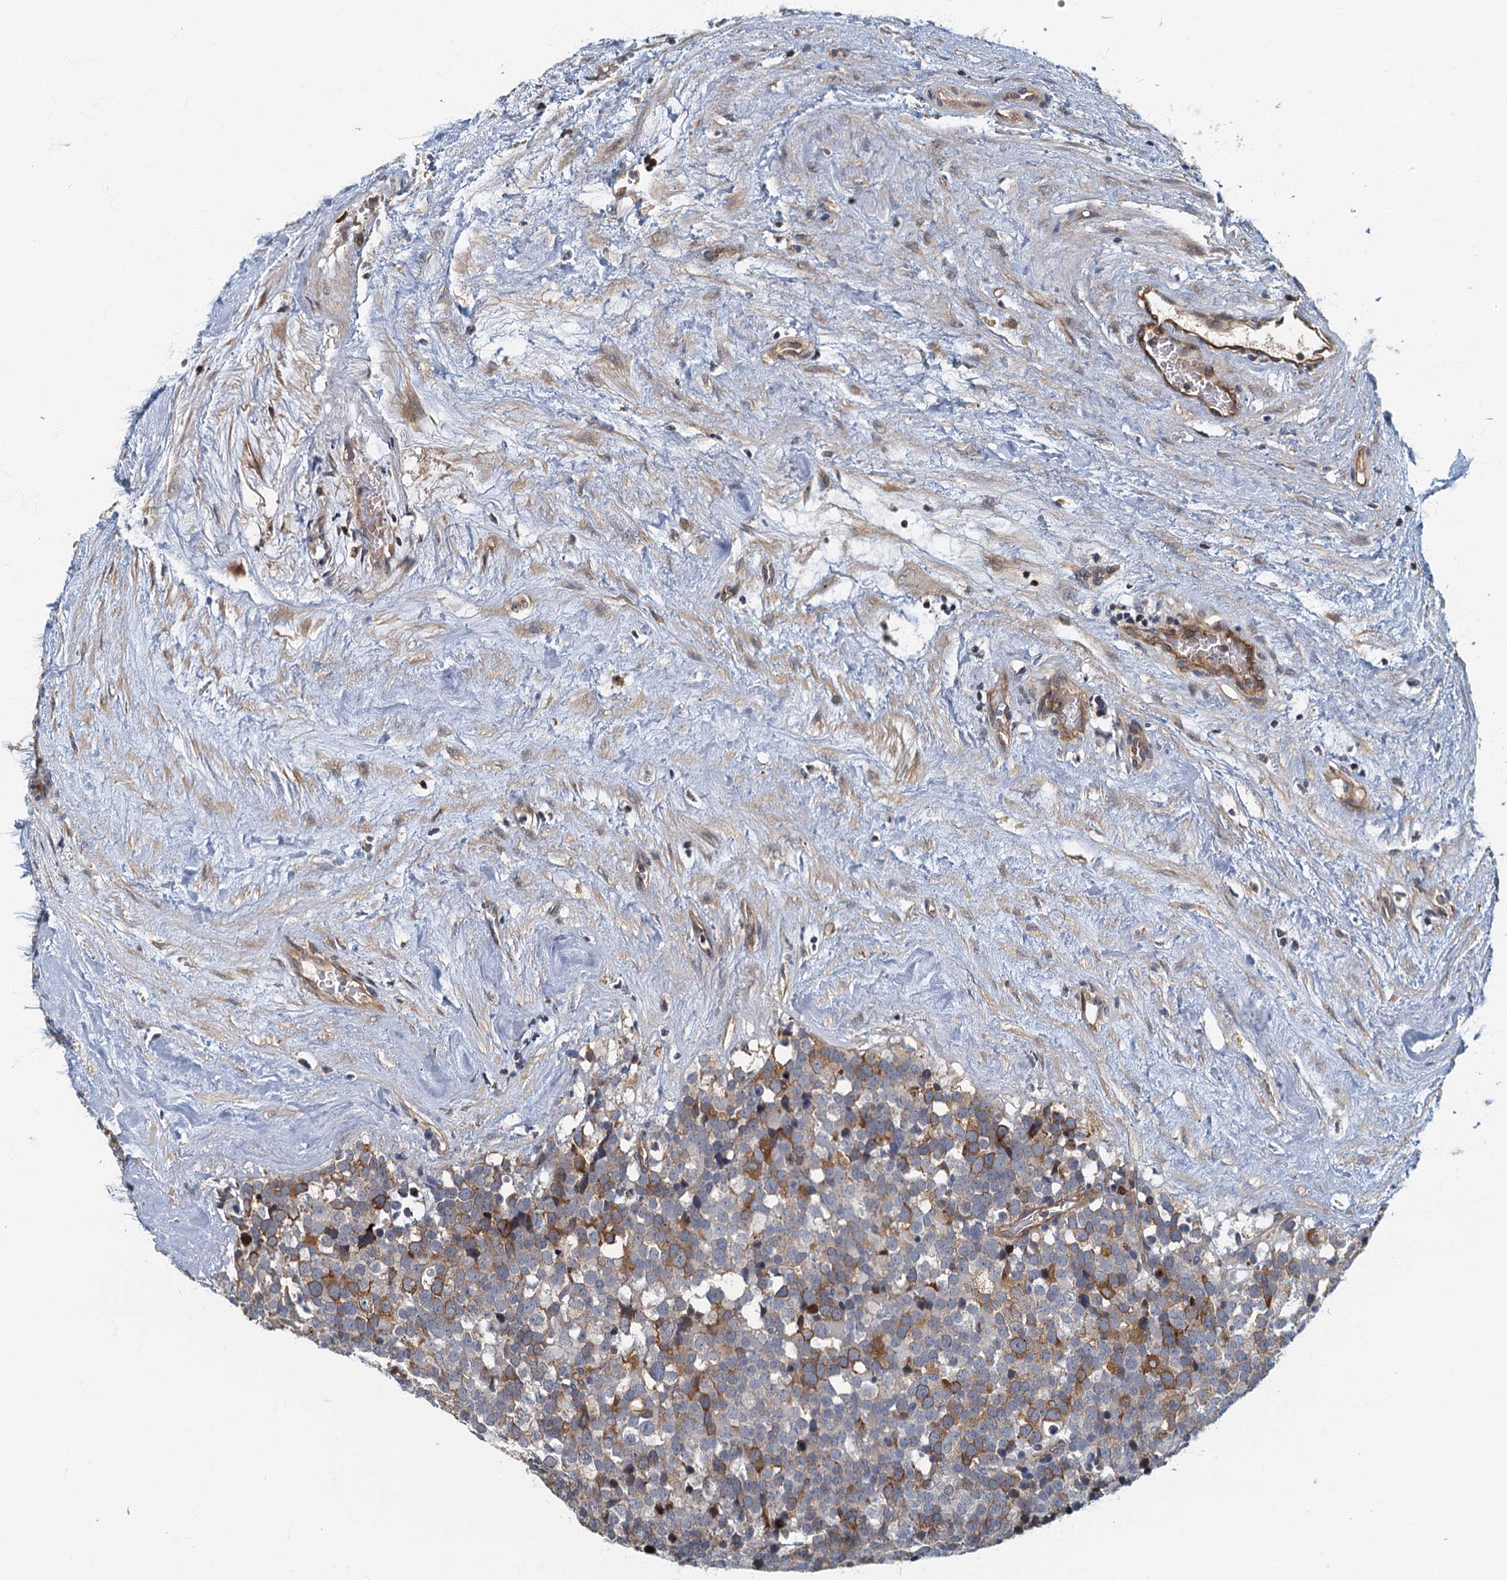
{"staining": {"intensity": "moderate", "quantity": "<25%", "location": "cytoplasmic/membranous"}, "tissue": "testis cancer", "cell_type": "Tumor cells", "image_type": "cancer", "snomed": [{"axis": "morphology", "description": "Seminoma, NOS"}, {"axis": "topography", "description": "Testis"}], "caption": "Immunohistochemical staining of testis seminoma shows moderate cytoplasmic/membranous protein expression in approximately <25% of tumor cells.", "gene": "CKAP2L", "patient": {"sex": "male", "age": 71}}